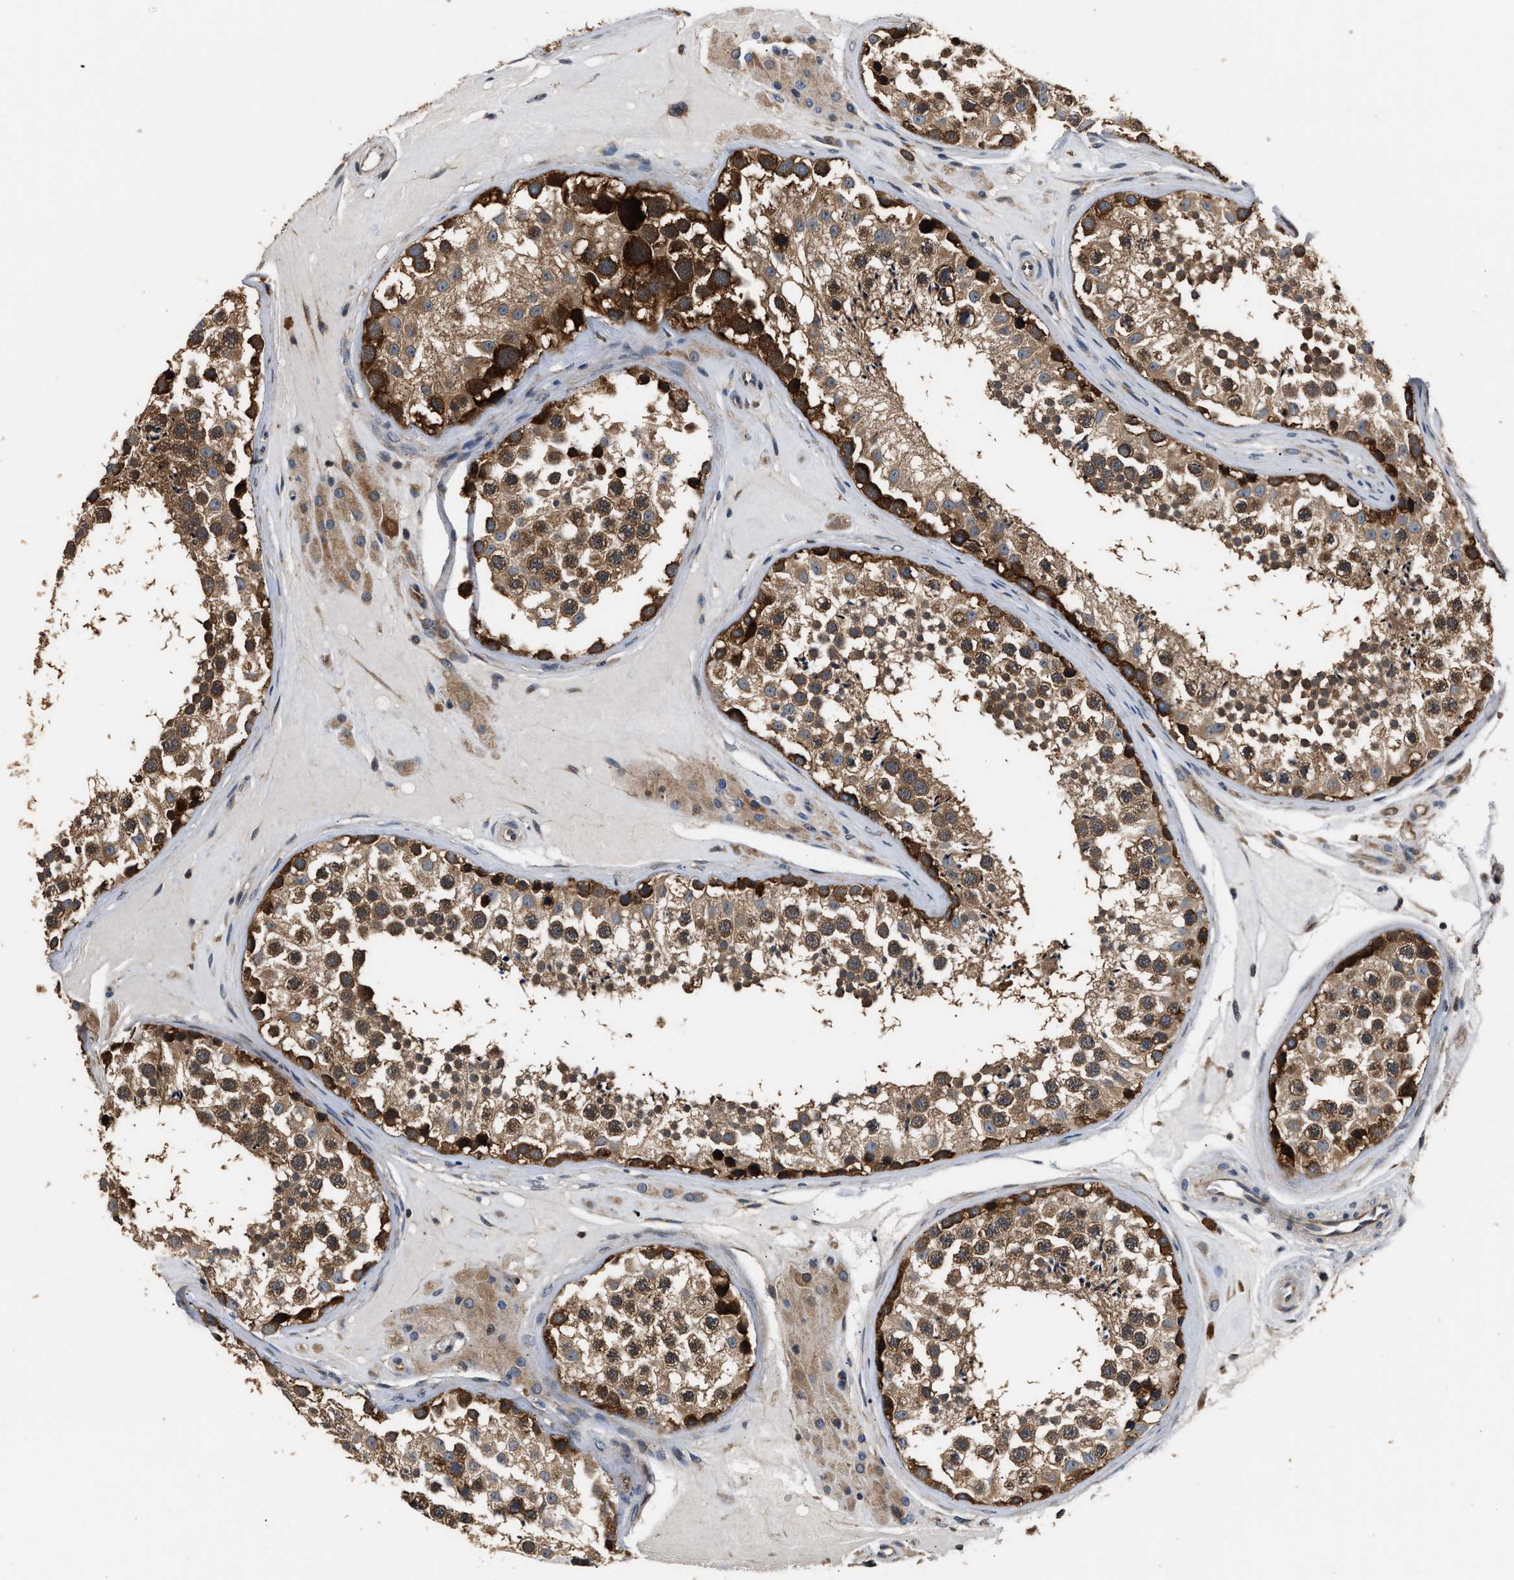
{"staining": {"intensity": "strong", "quantity": ">75%", "location": "cytoplasmic/membranous"}, "tissue": "testis", "cell_type": "Cells in seminiferous ducts", "image_type": "normal", "snomed": [{"axis": "morphology", "description": "Normal tissue, NOS"}, {"axis": "topography", "description": "Testis"}], "caption": "Brown immunohistochemical staining in benign human testis exhibits strong cytoplasmic/membranous expression in about >75% of cells in seminiferous ducts.", "gene": "IMPDH2", "patient": {"sex": "male", "age": 46}}